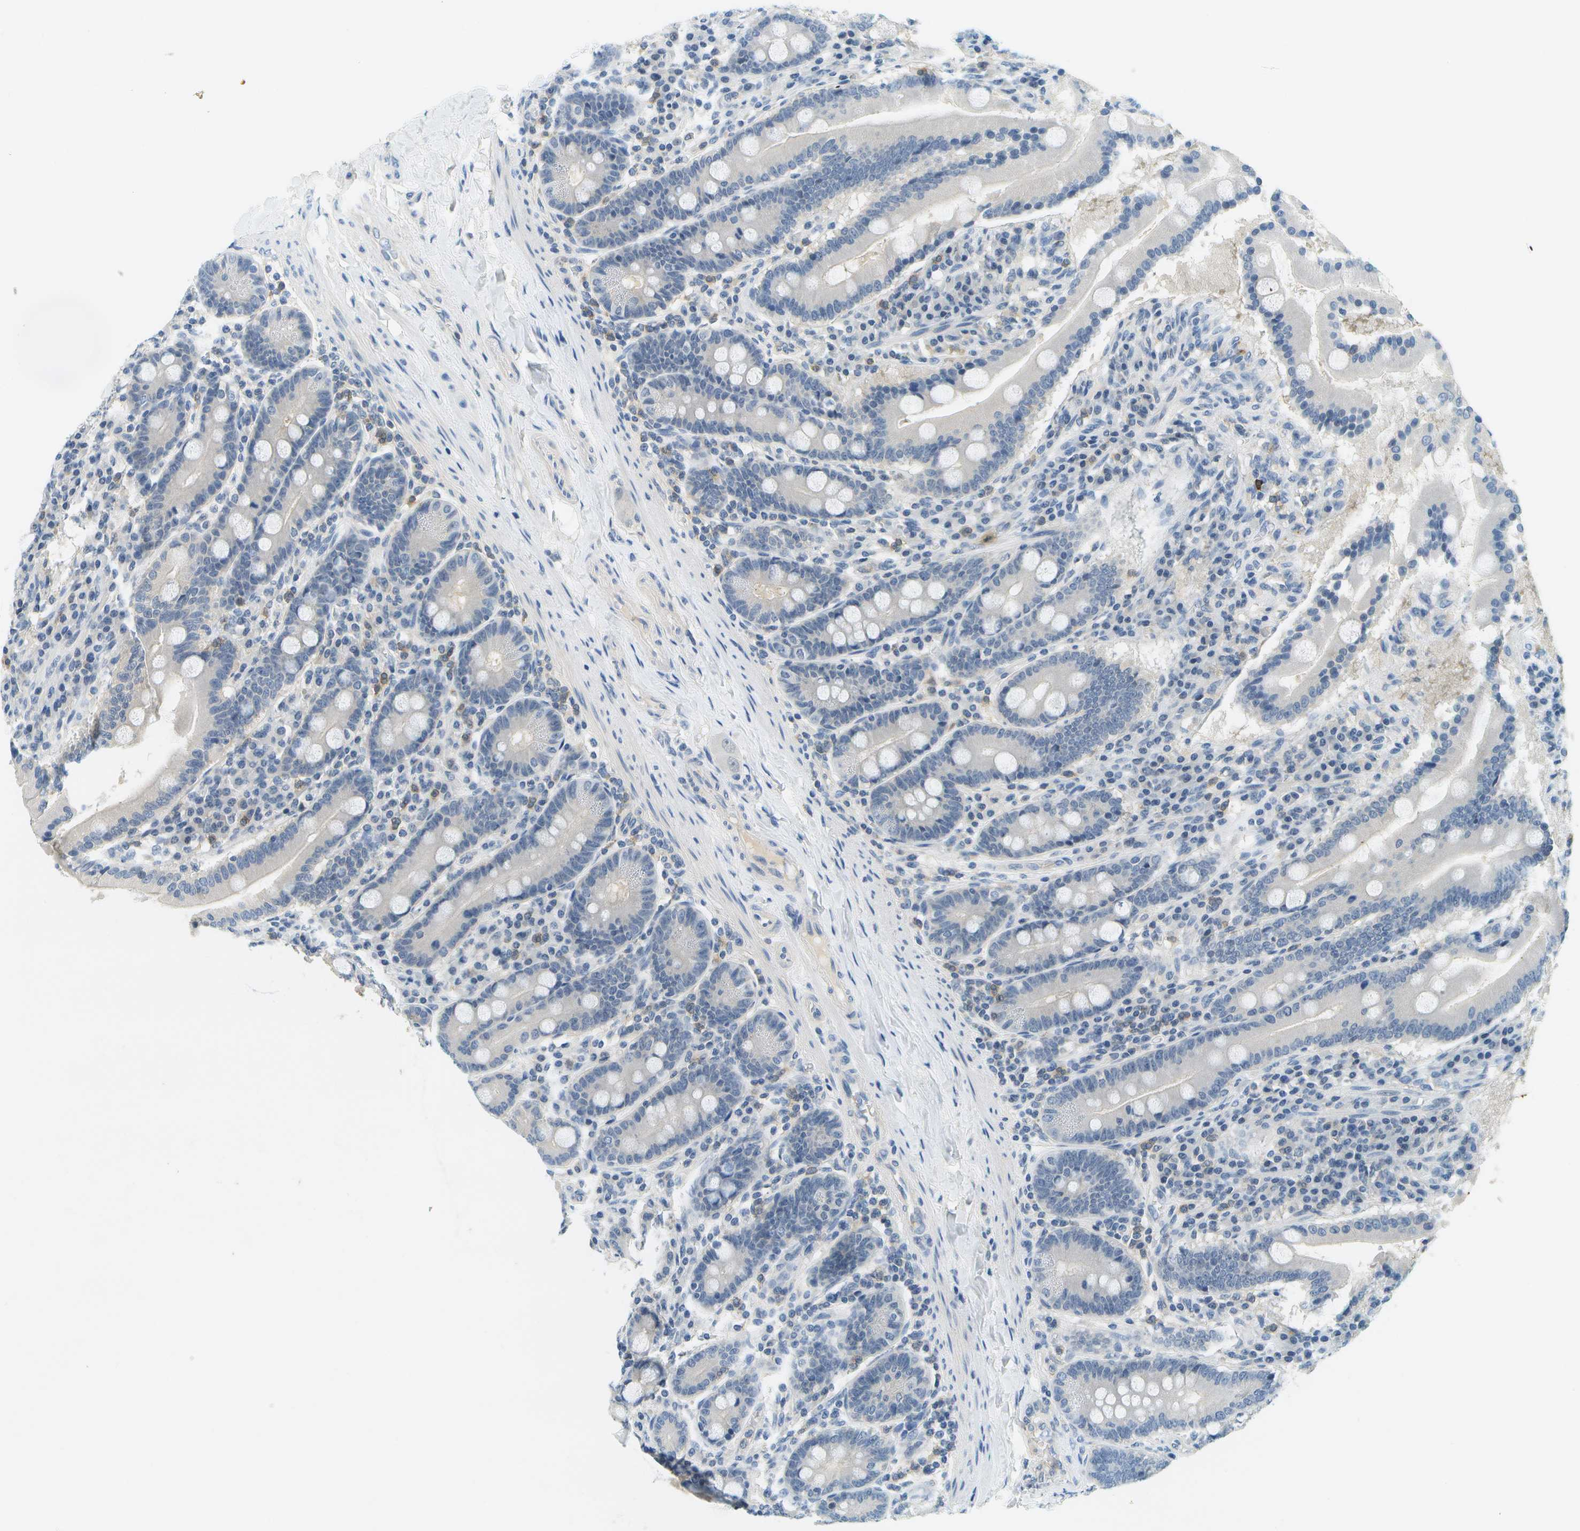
{"staining": {"intensity": "weak", "quantity": "<25%", "location": "cytoplasmic/membranous"}, "tissue": "duodenum", "cell_type": "Glandular cells", "image_type": "normal", "snomed": [{"axis": "morphology", "description": "Normal tissue, NOS"}, {"axis": "topography", "description": "Duodenum"}], "caption": "An IHC image of normal duodenum is shown. There is no staining in glandular cells of duodenum.", "gene": "RASGRP2", "patient": {"sex": "male", "age": 50}}